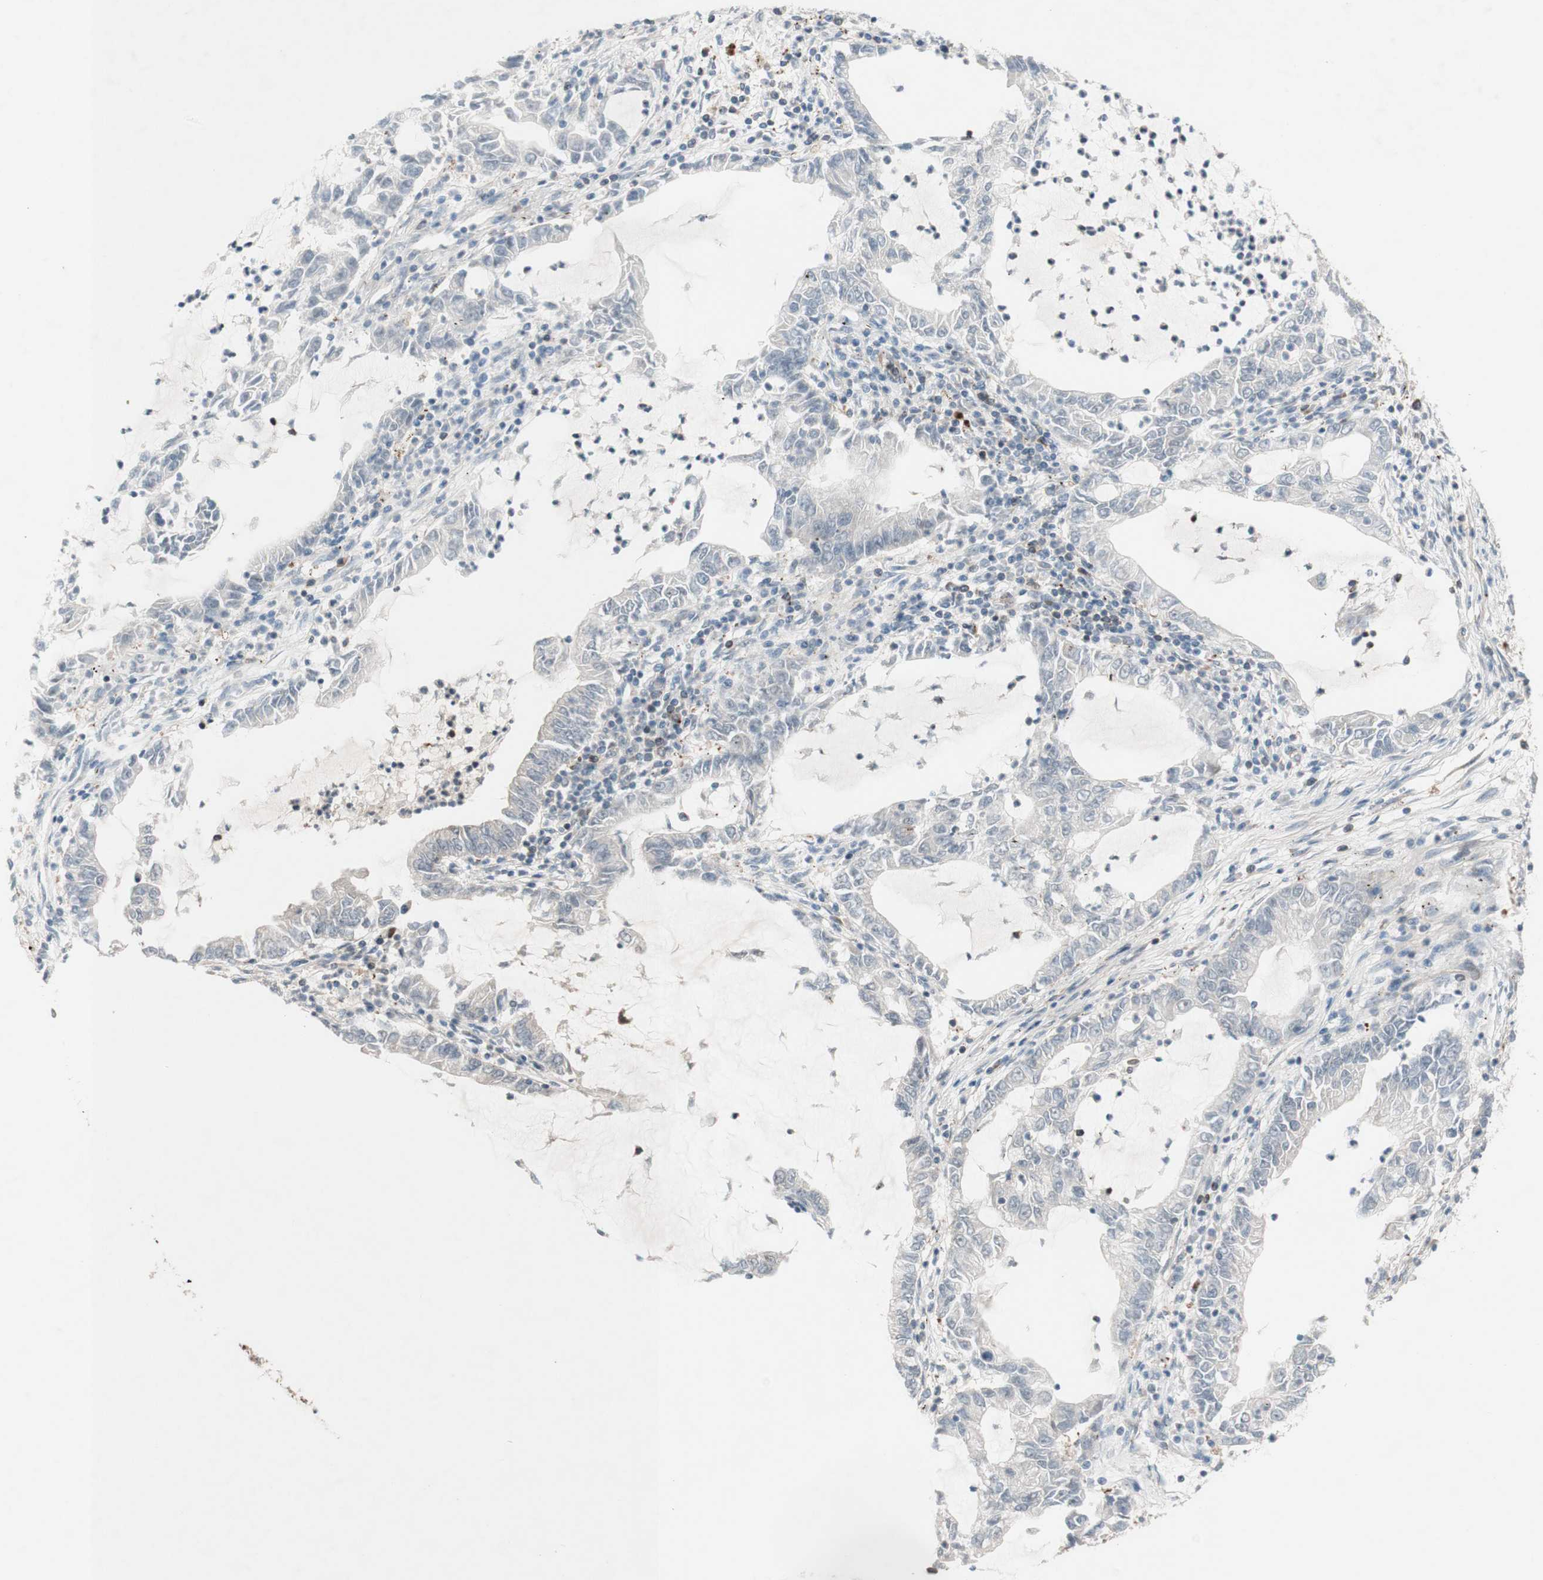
{"staining": {"intensity": "negative", "quantity": "none", "location": "none"}, "tissue": "lung cancer", "cell_type": "Tumor cells", "image_type": "cancer", "snomed": [{"axis": "morphology", "description": "Adenocarcinoma, NOS"}, {"axis": "topography", "description": "Lung"}], "caption": "Image shows no protein positivity in tumor cells of lung cancer (adenocarcinoma) tissue.", "gene": "CCN4", "patient": {"sex": "female", "age": 51}}